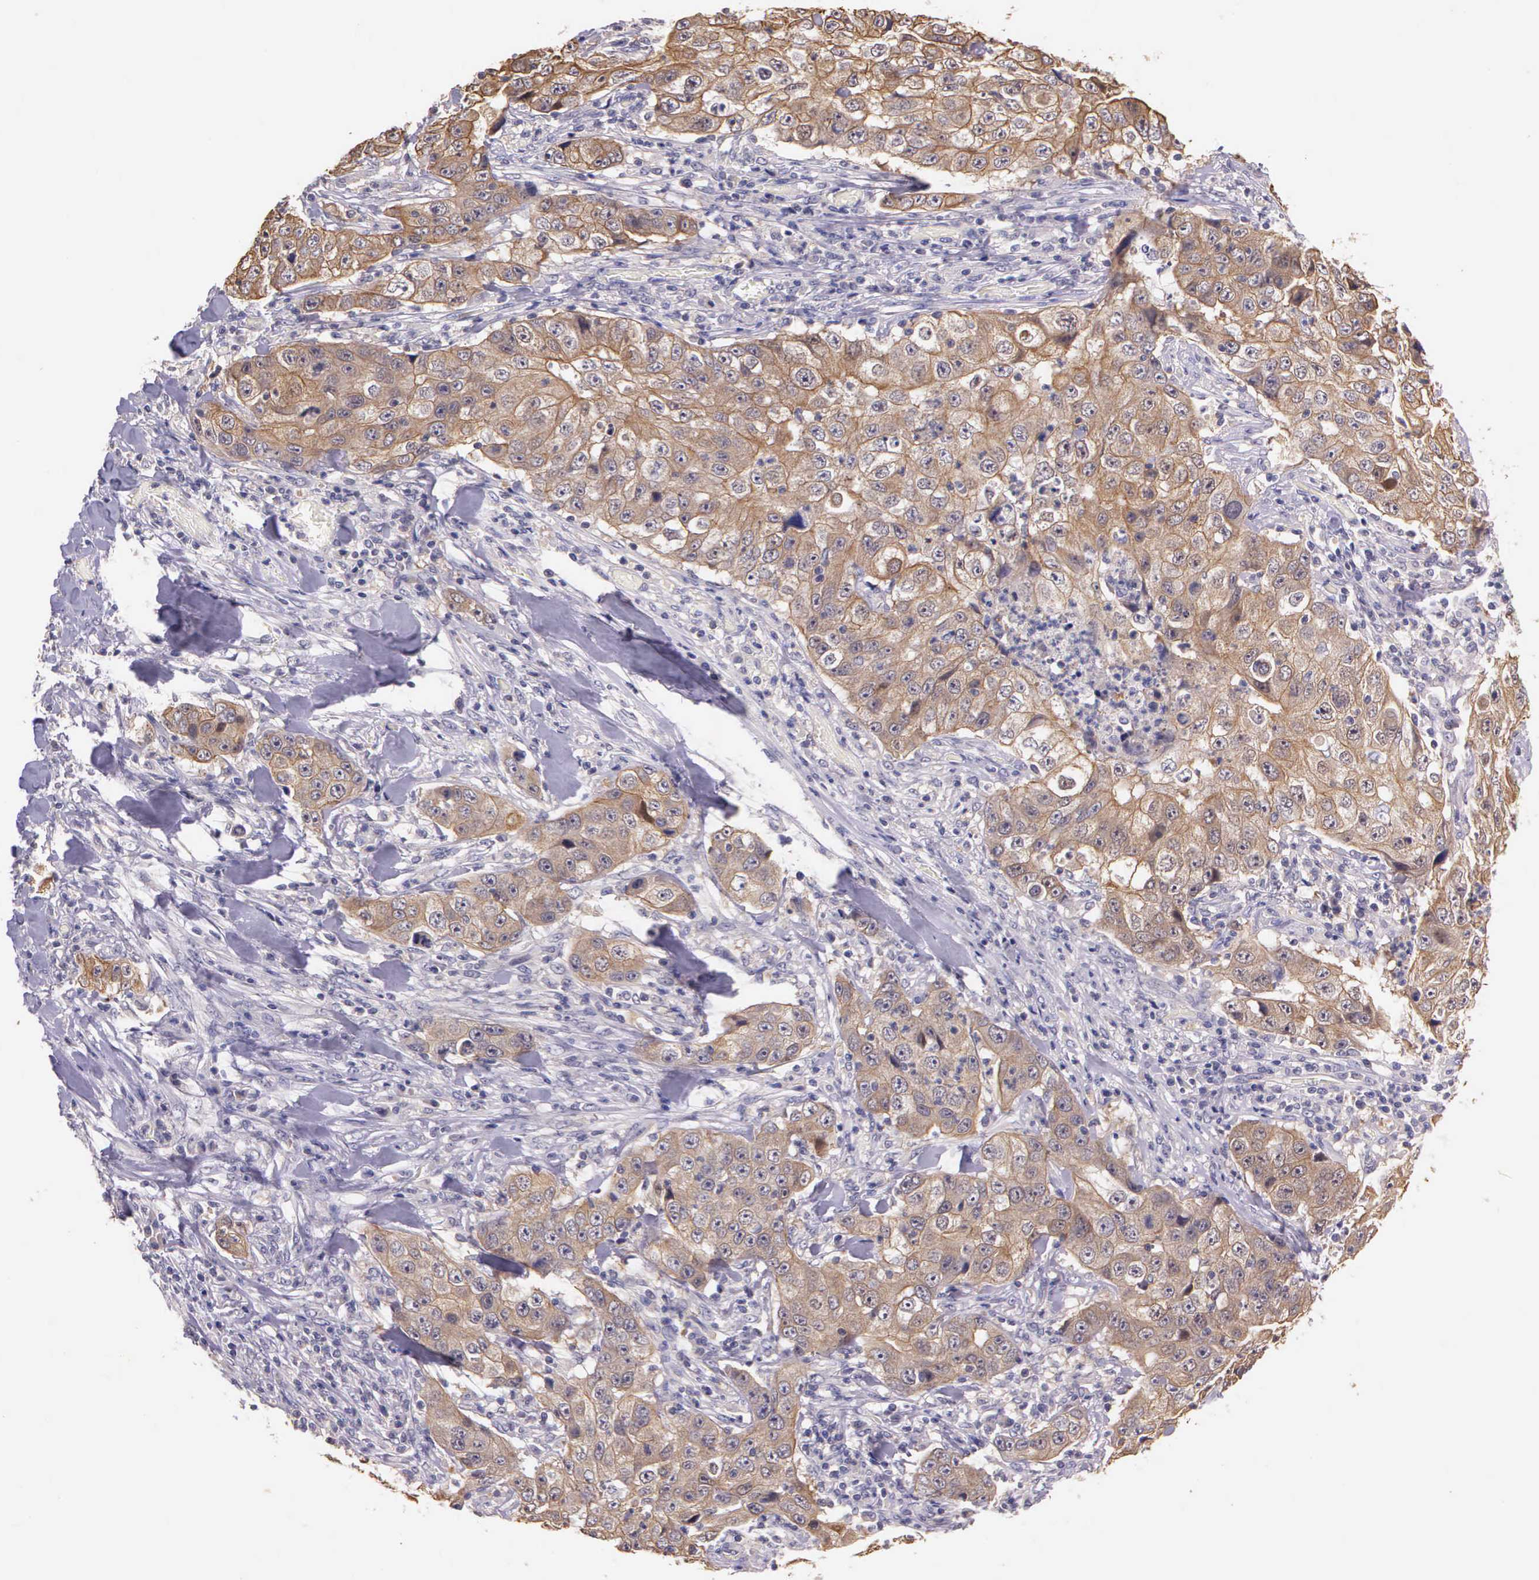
{"staining": {"intensity": "weak", "quantity": ">75%", "location": "cytoplasmic/membranous"}, "tissue": "lung cancer", "cell_type": "Tumor cells", "image_type": "cancer", "snomed": [{"axis": "morphology", "description": "Squamous cell carcinoma, NOS"}, {"axis": "topography", "description": "Lung"}], "caption": "Lung squamous cell carcinoma stained with a protein marker displays weak staining in tumor cells.", "gene": "IGBP1", "patient": {"sex": "male", "age": 64}}